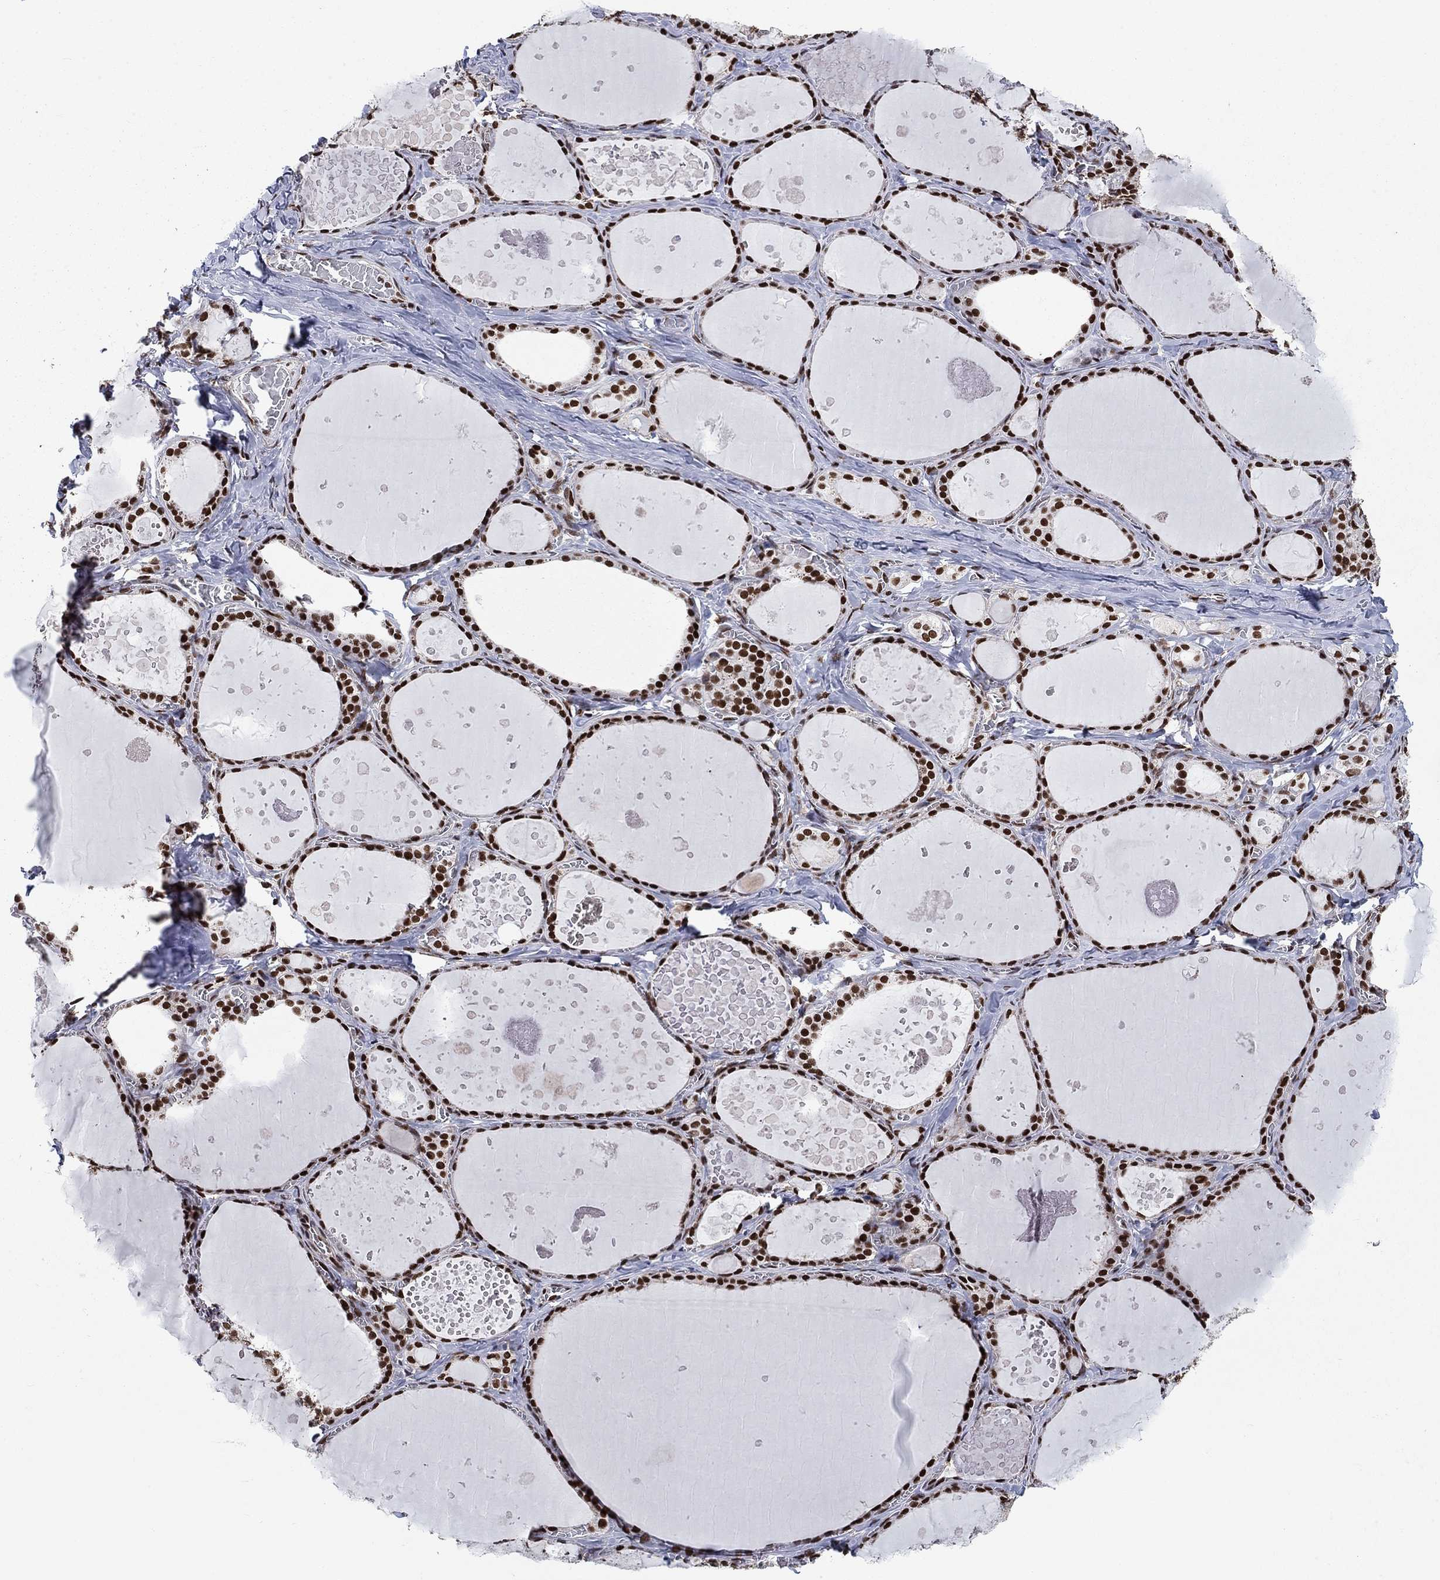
{"staining": {"intensity": "strong", "quantity": ">75%", "location": "nuclear"}, "tissue": "thyroid gland", "cell_type": "Glandular cells", "image_type": "normal", "snomed": [{"axis": "morphology", "description": "Normal tissue, NOS"}, {"axis": "topography", "description": "Thyroid gland"}], "caption": "About >75% of glandular cells in benign human thyroid gland display strong nuclear protein staining as visualized by brown immunohistochemical staining.", "gene": "RPRD1B", "patient": {"sex": "female", "age": 56}}